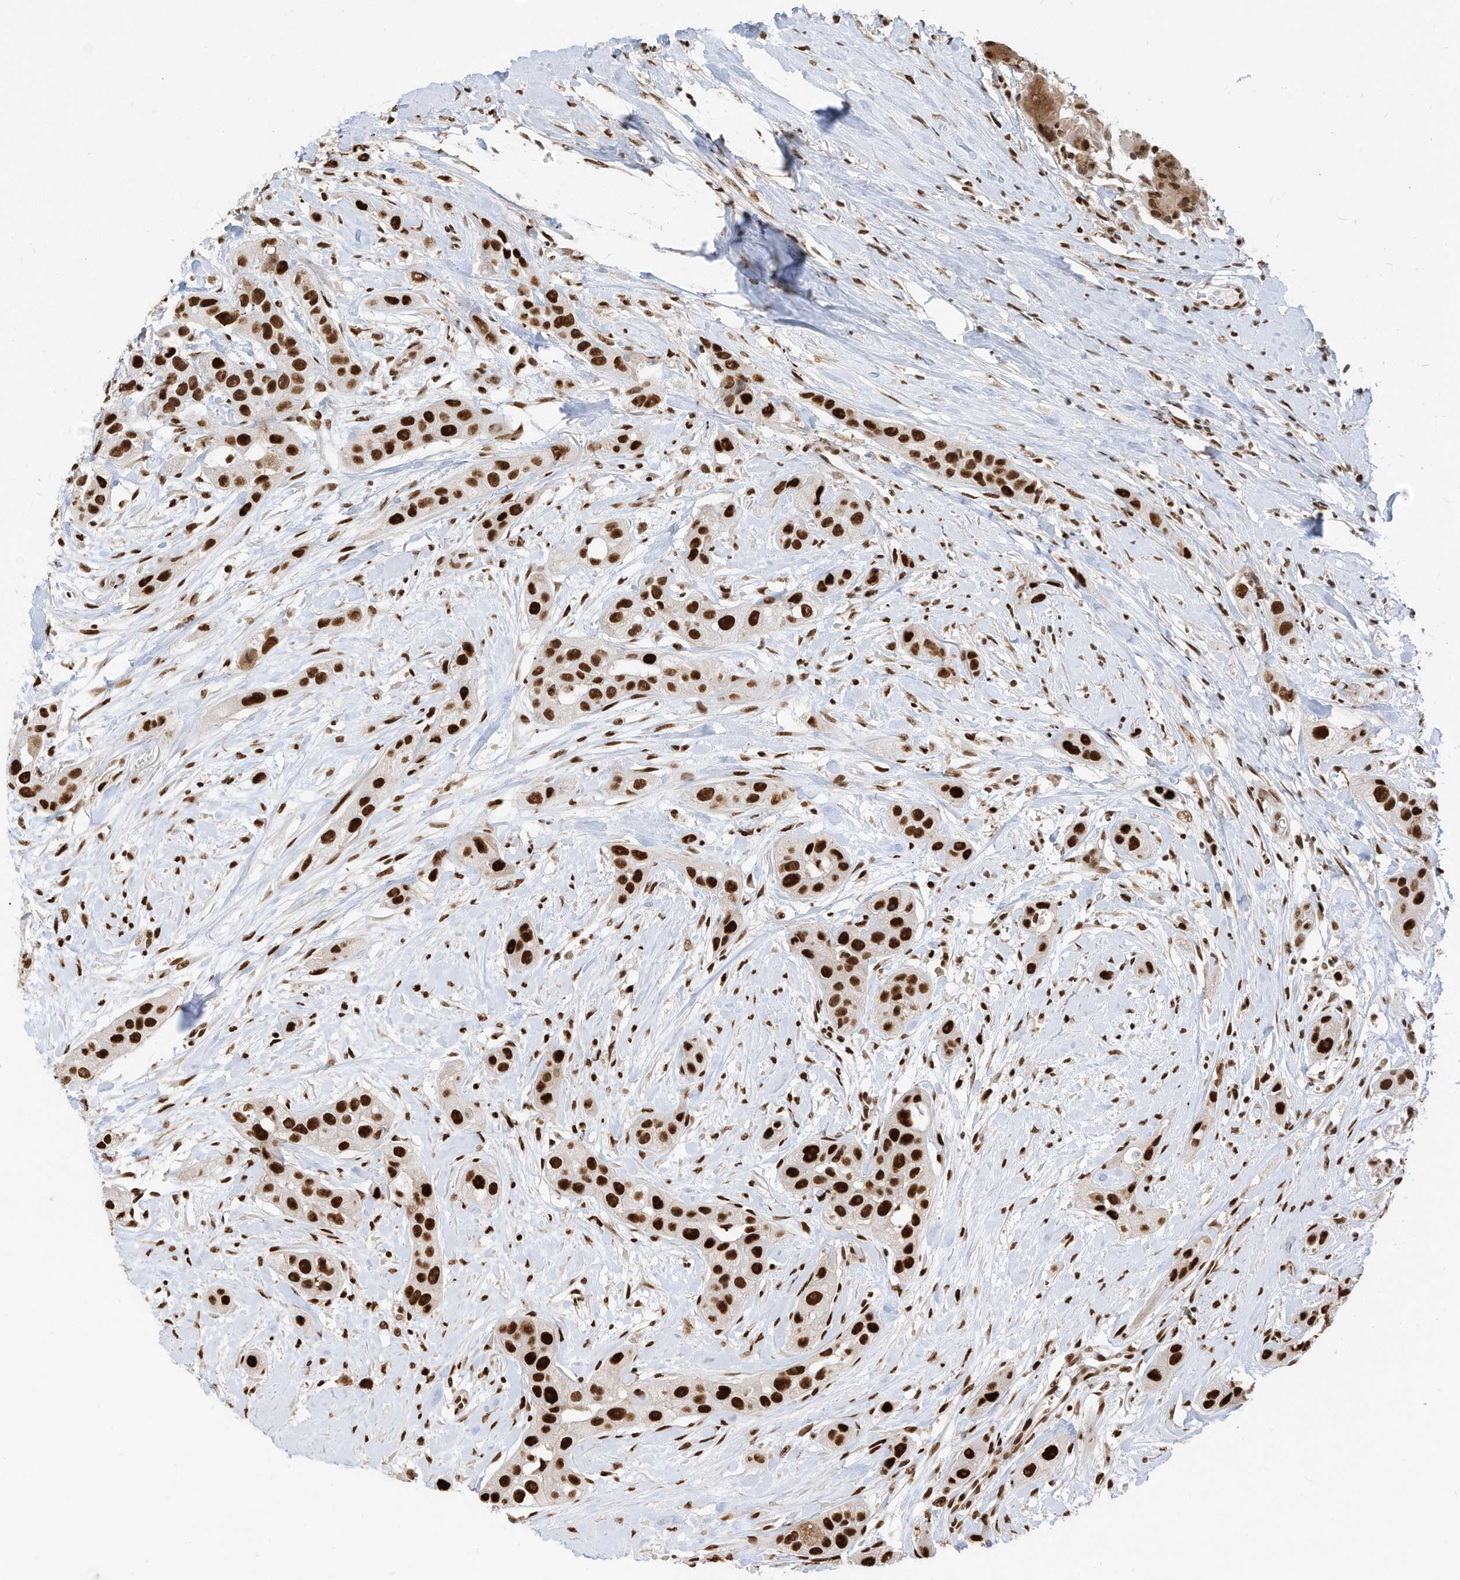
{"staining": {"intensity": "strong", "quantity": ">75%", "location": "nuclear"}, "tissue": "head and neck cancer", "cell_type": "Tumor cells", "image_type": "cancer", "snomed": [{"axis": "morphology", "description": "Normal tissue, NOS"}, {"axis": "morphology", "description": "Squamous cell carcinoma, NOS"}, {"axis": "topography", "description": "Skeletal muscle"}, {"axis": "topography", "description": "Head-Neck"}], "caption": "Tumor cells display high levels of strong nuclear expression in about >75% of cells in squamous cell carcinoma (head and neck).", "gene": "SAMD15", "patient": {"sex": "male", "age": 51}}